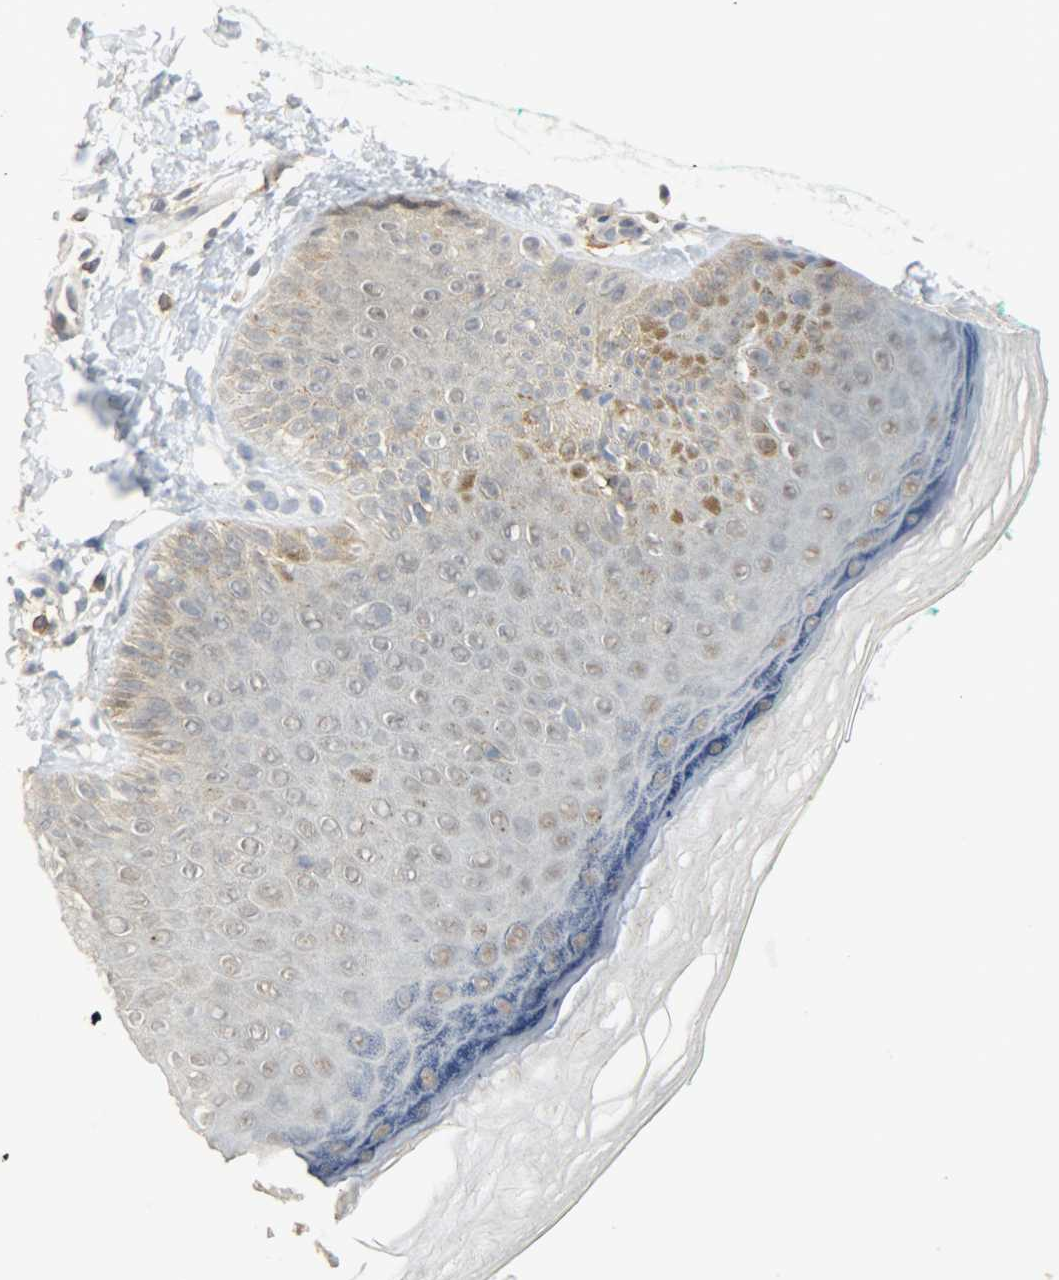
{"staining": {"intensity": "negative", "quantity": "none", "location": "none"}, "tissue": "skin", "cell_type": "Fibroblasts", "image_type": "normal", "snomed": [{"axis": "morphology", "description": "Normal tissue, NOS"}, {"axis": "topography", "description": "Skin"}], "caption": "IHC image of unremarkable human skin stained for a protein (brown), which exhibits no staining in fibroblasts.", "gene": "CD4", "patient": {"sex": "male", "age": 26}}